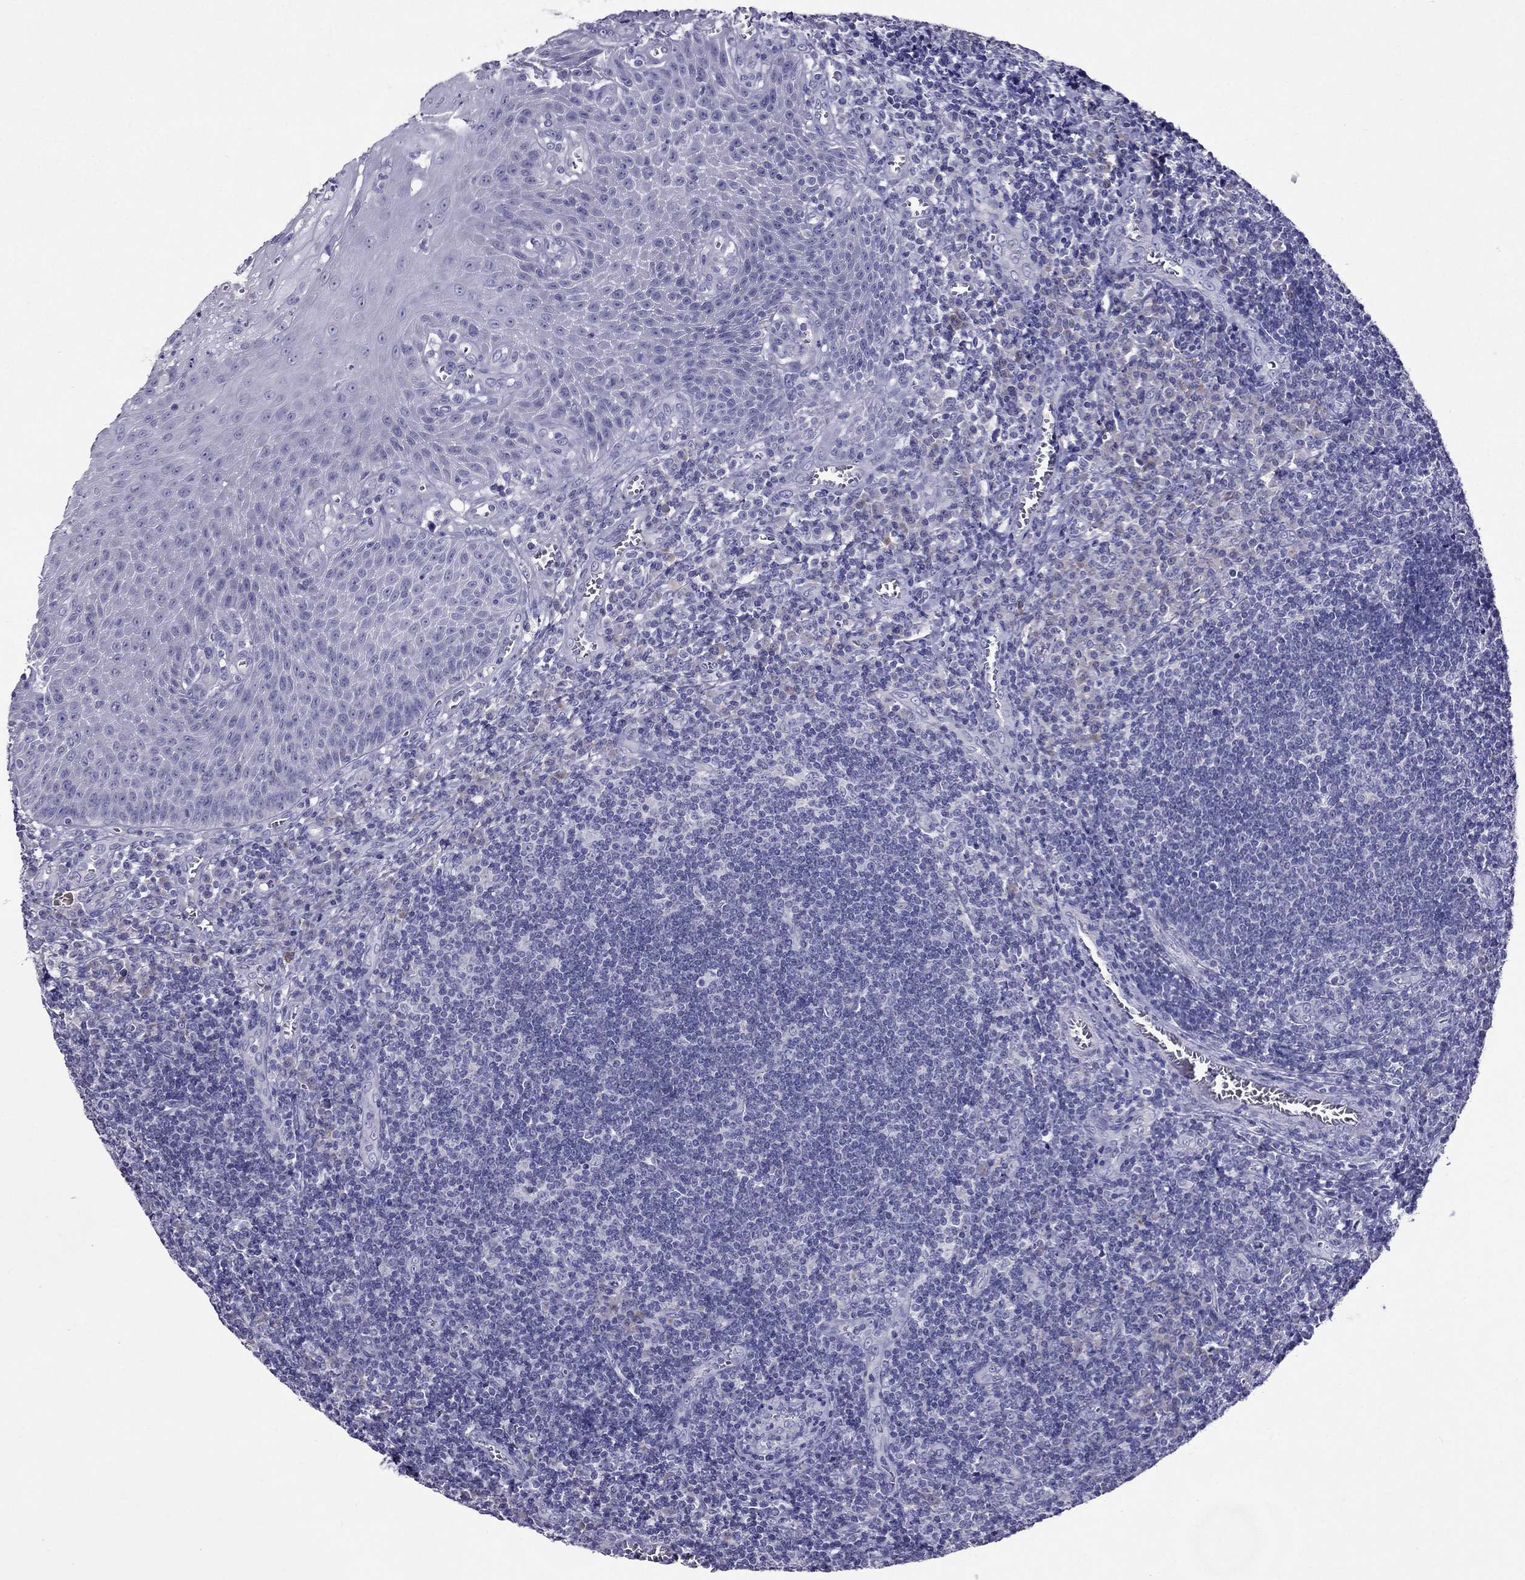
{"staining": {"intensity": "negative", "quantity": "none", "location": "none"}, "tissue": "tonsil", "cell_type": "Germinal center cells", "image_type": "normal", "snomed": [{"axis": "morphology", "description": "Normal tissue, NOS"}, {"axis": "topography", "description": "Tonsil"}], "caption": "Immunohistochemistry photomicrograph of unremarkable tonsil: human tonsil stained with DAB (3,3'-diaminobenzidine) demonstrates no significant protein staining in germinal center cells. The staining is performed using DAB brown chromogen with nuclei counter-stained in using hematoxylin.", "gene": "ZNF541", "patient": {"sex": "male", "age": 33}}